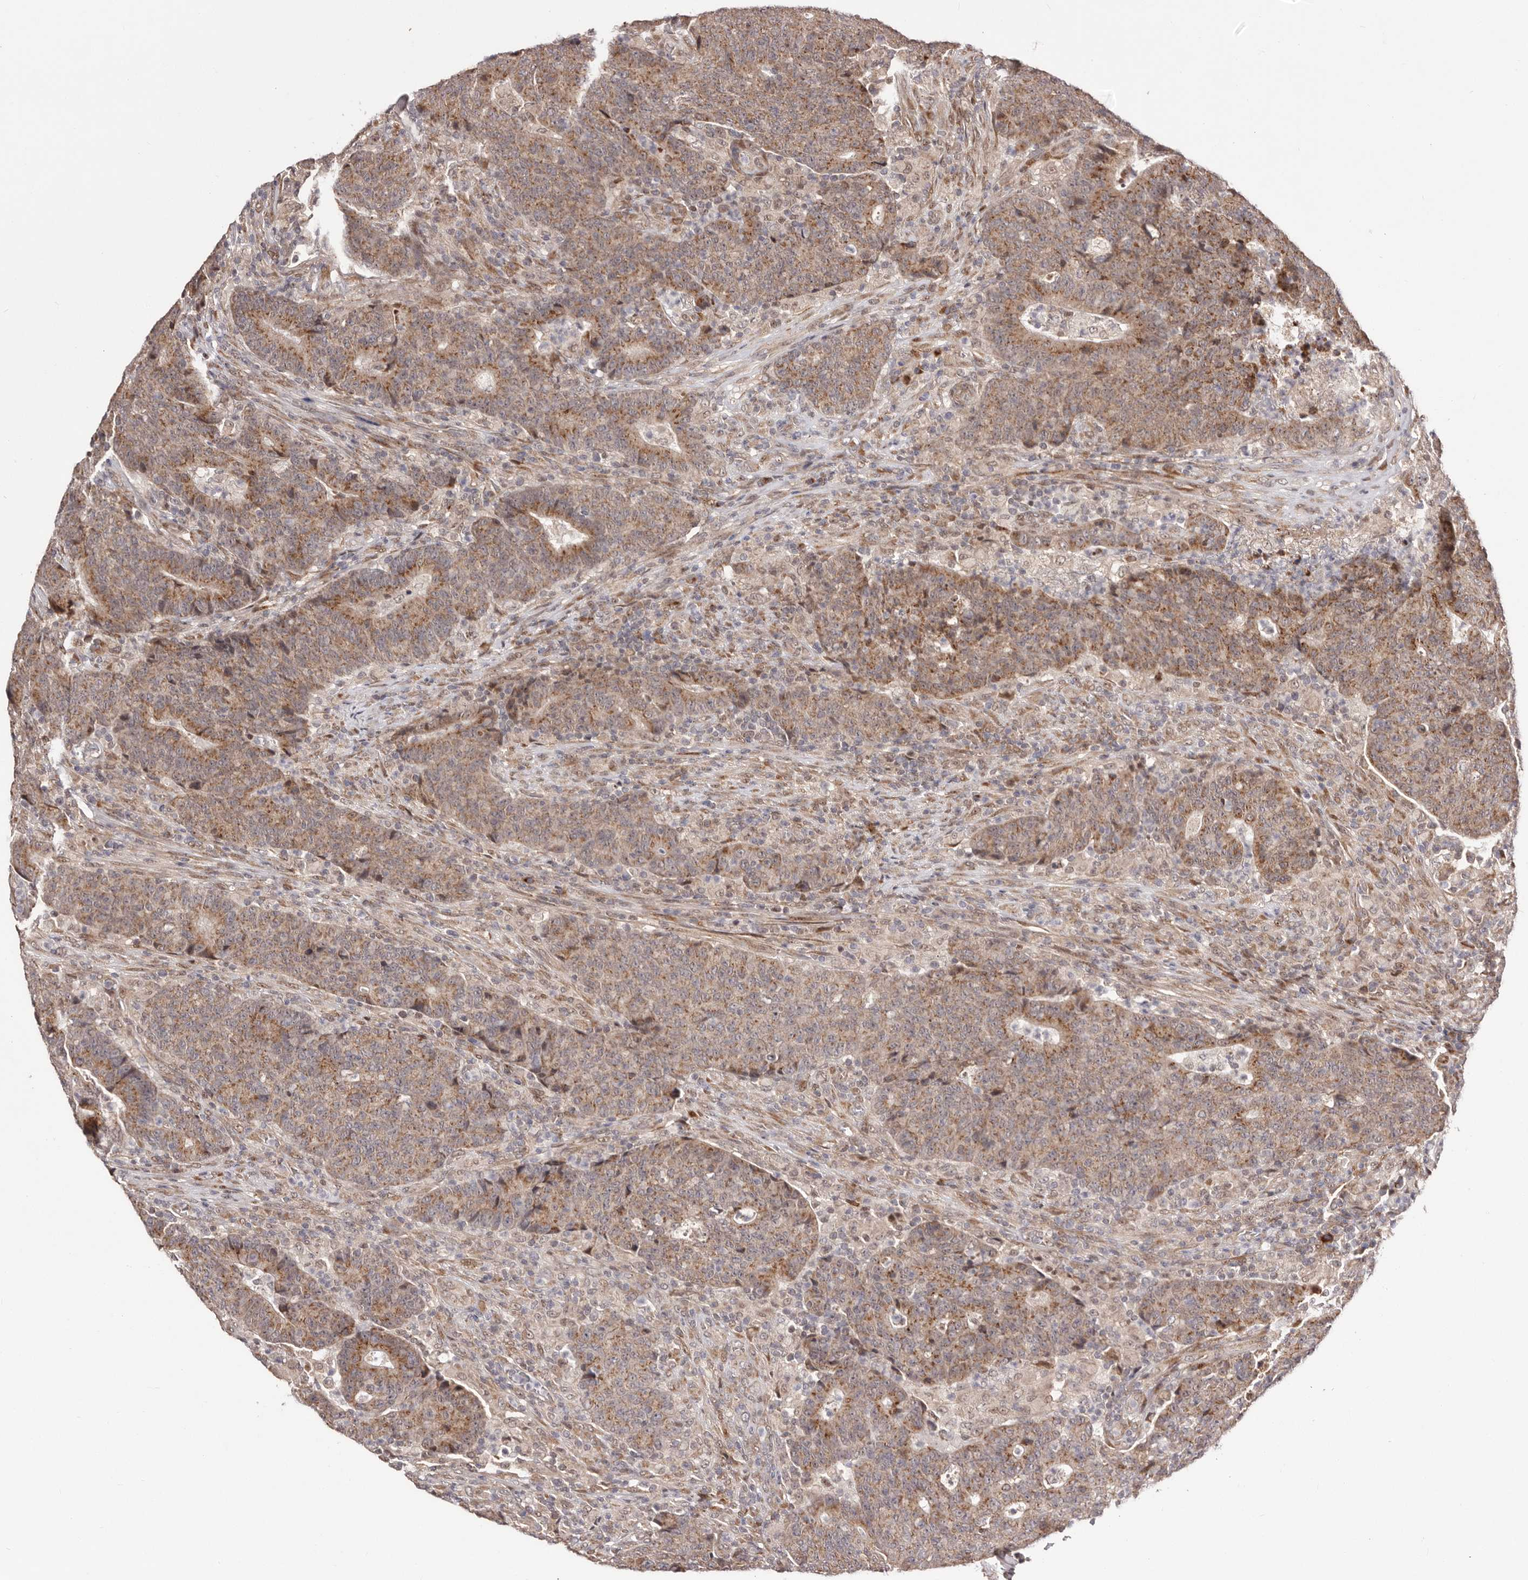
{"staining": {"intensity": "moderate", "quantity": ">75%", "location": "cytoplasmic/membranous"}, "tissue": "colorectal cancer", "cell_type": "Tumor cells", "image_type": "cancer", "snomed": [{"axis": "morphology", "description": "Adenocarcinoma, NOS"}, {"axis": "topography", "description": "Colon"}], "caption": "A medium amount of moderate cytoplasmic/membranous positivity is appreciated in about >75% of tumor cells in adenocarcinoma (colorectal) tissue.", "gene": "EGR3", "patient": {"sex": "female", "age": 75}}